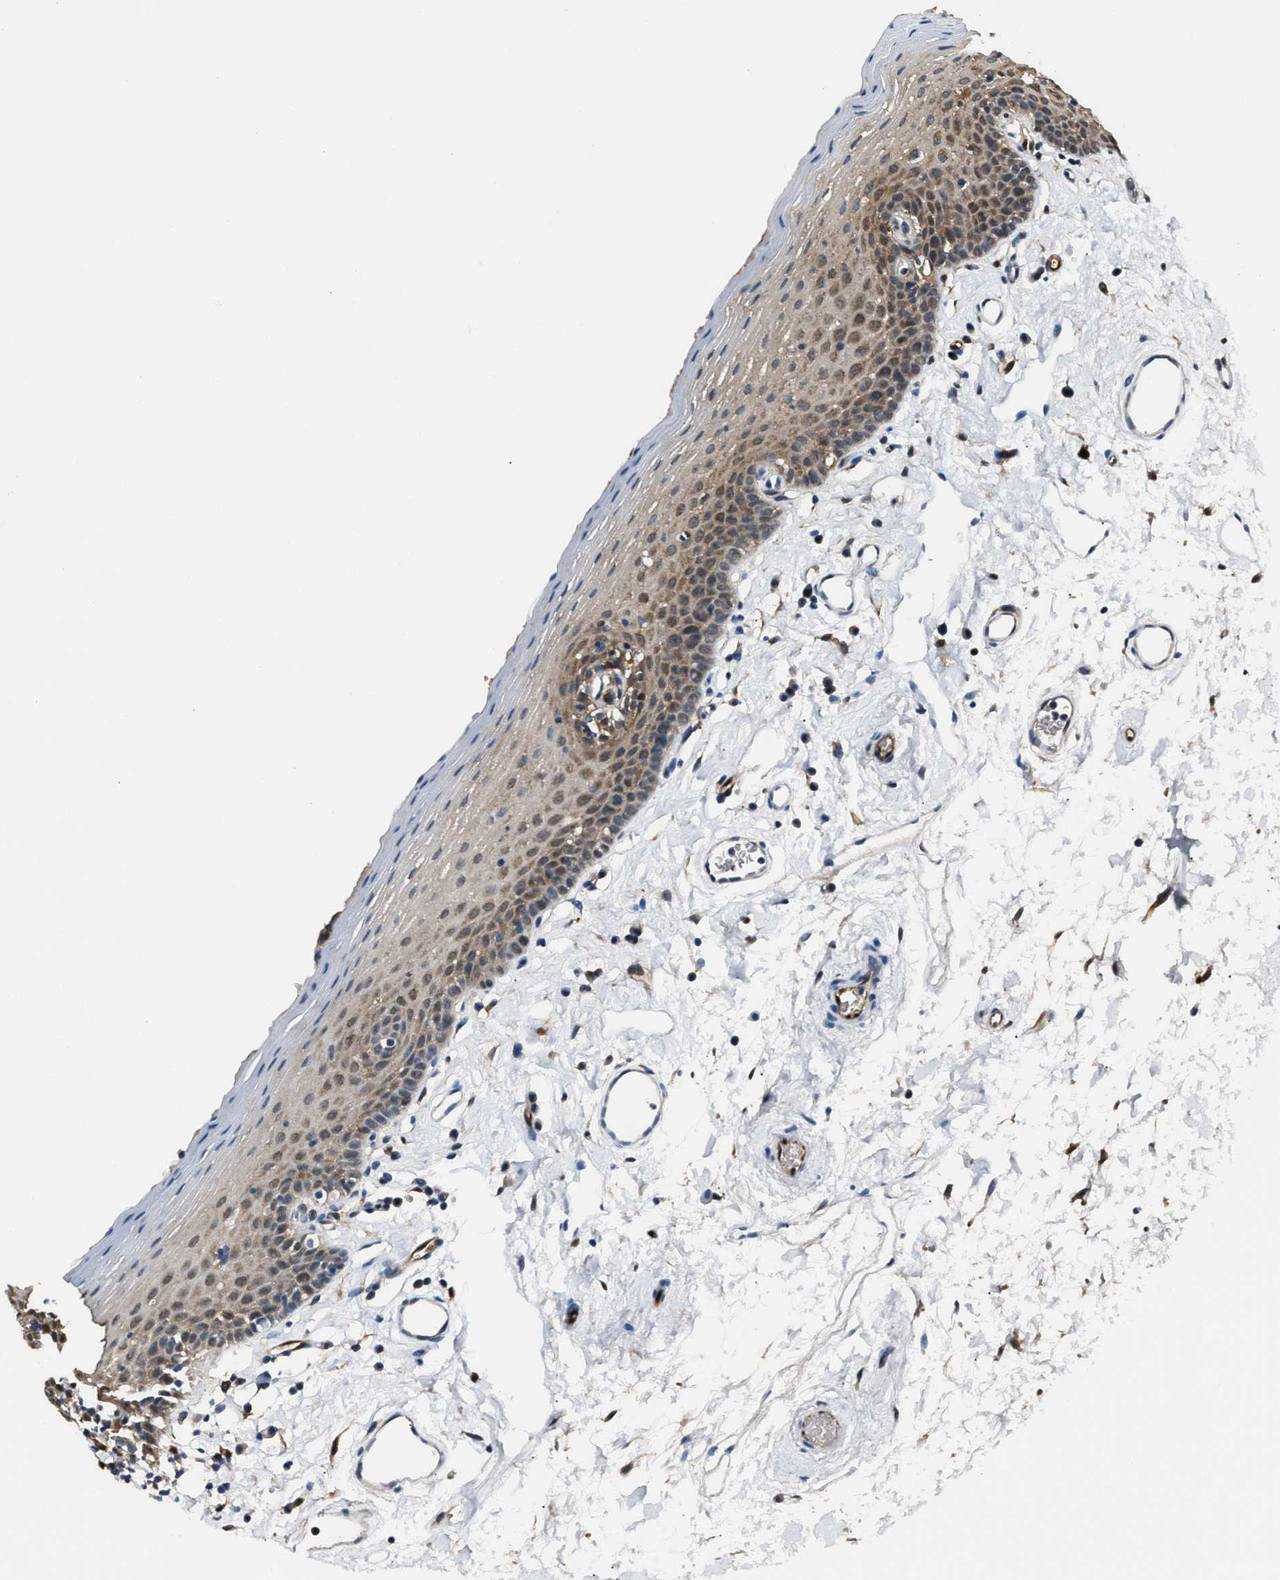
{"staining": {"intensity": "weak", "quantity": "25%-75%", "location": "cytoplasmic/membranous,nuclear"}, "tissue": "oral mucosa", "cell_type": "Squamous epithelial cells", "image_type": "normal", "snomed": [{"axis": "morphology", "description": "Normal tissue, NOS"}, {"axis": "topography", "description": "Oral tissue"}], "caption": "An image of human oral mucosa stained for a protein displays weak cytoplasmic/membranous,nuclear brown staining in squamous epithelial cells.", "gene": "PPA1", "patient": {"sex": "male", "age": 66}}